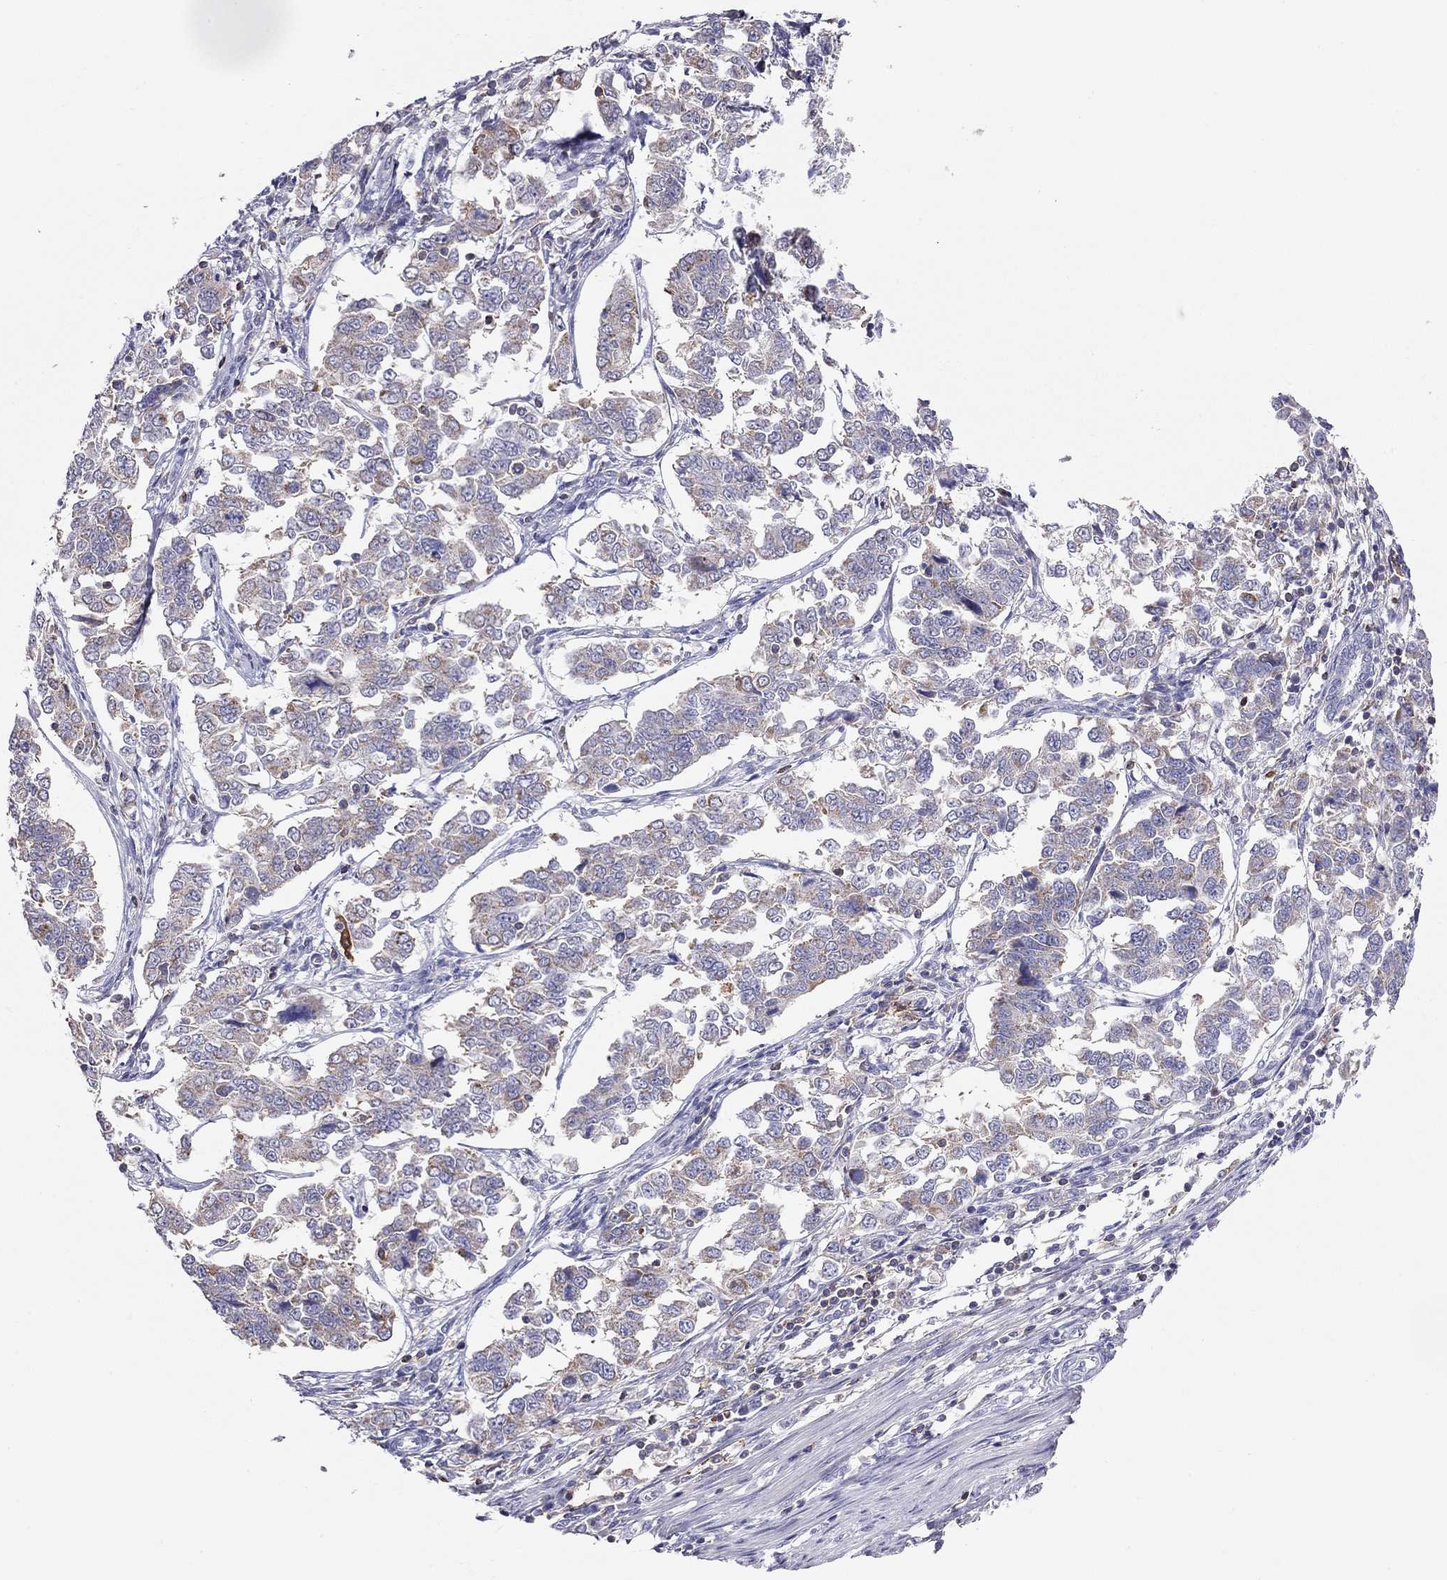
{"staining": {"intensity": "weak", "quantity": "<25%", "location": "cytoplasmic/membranous"}, "tissue": "endometrial cancer", "cell_type": "Tumor cells", "image_type": "cancer", "snomed": [{"axis": "morphology", "description": "Adenocarcinoma, NOS"}, {"axis": "topography", "description": "Endometrium"}], "caption": "This image is of endometrial cancer stained with immunohistochemistry to label a protein in brown with the nuclei are counter-stained blue. There is no positivity in tumor cells.", "gene": "CITED1", "patient": {"sex": "female", "age": 43}}